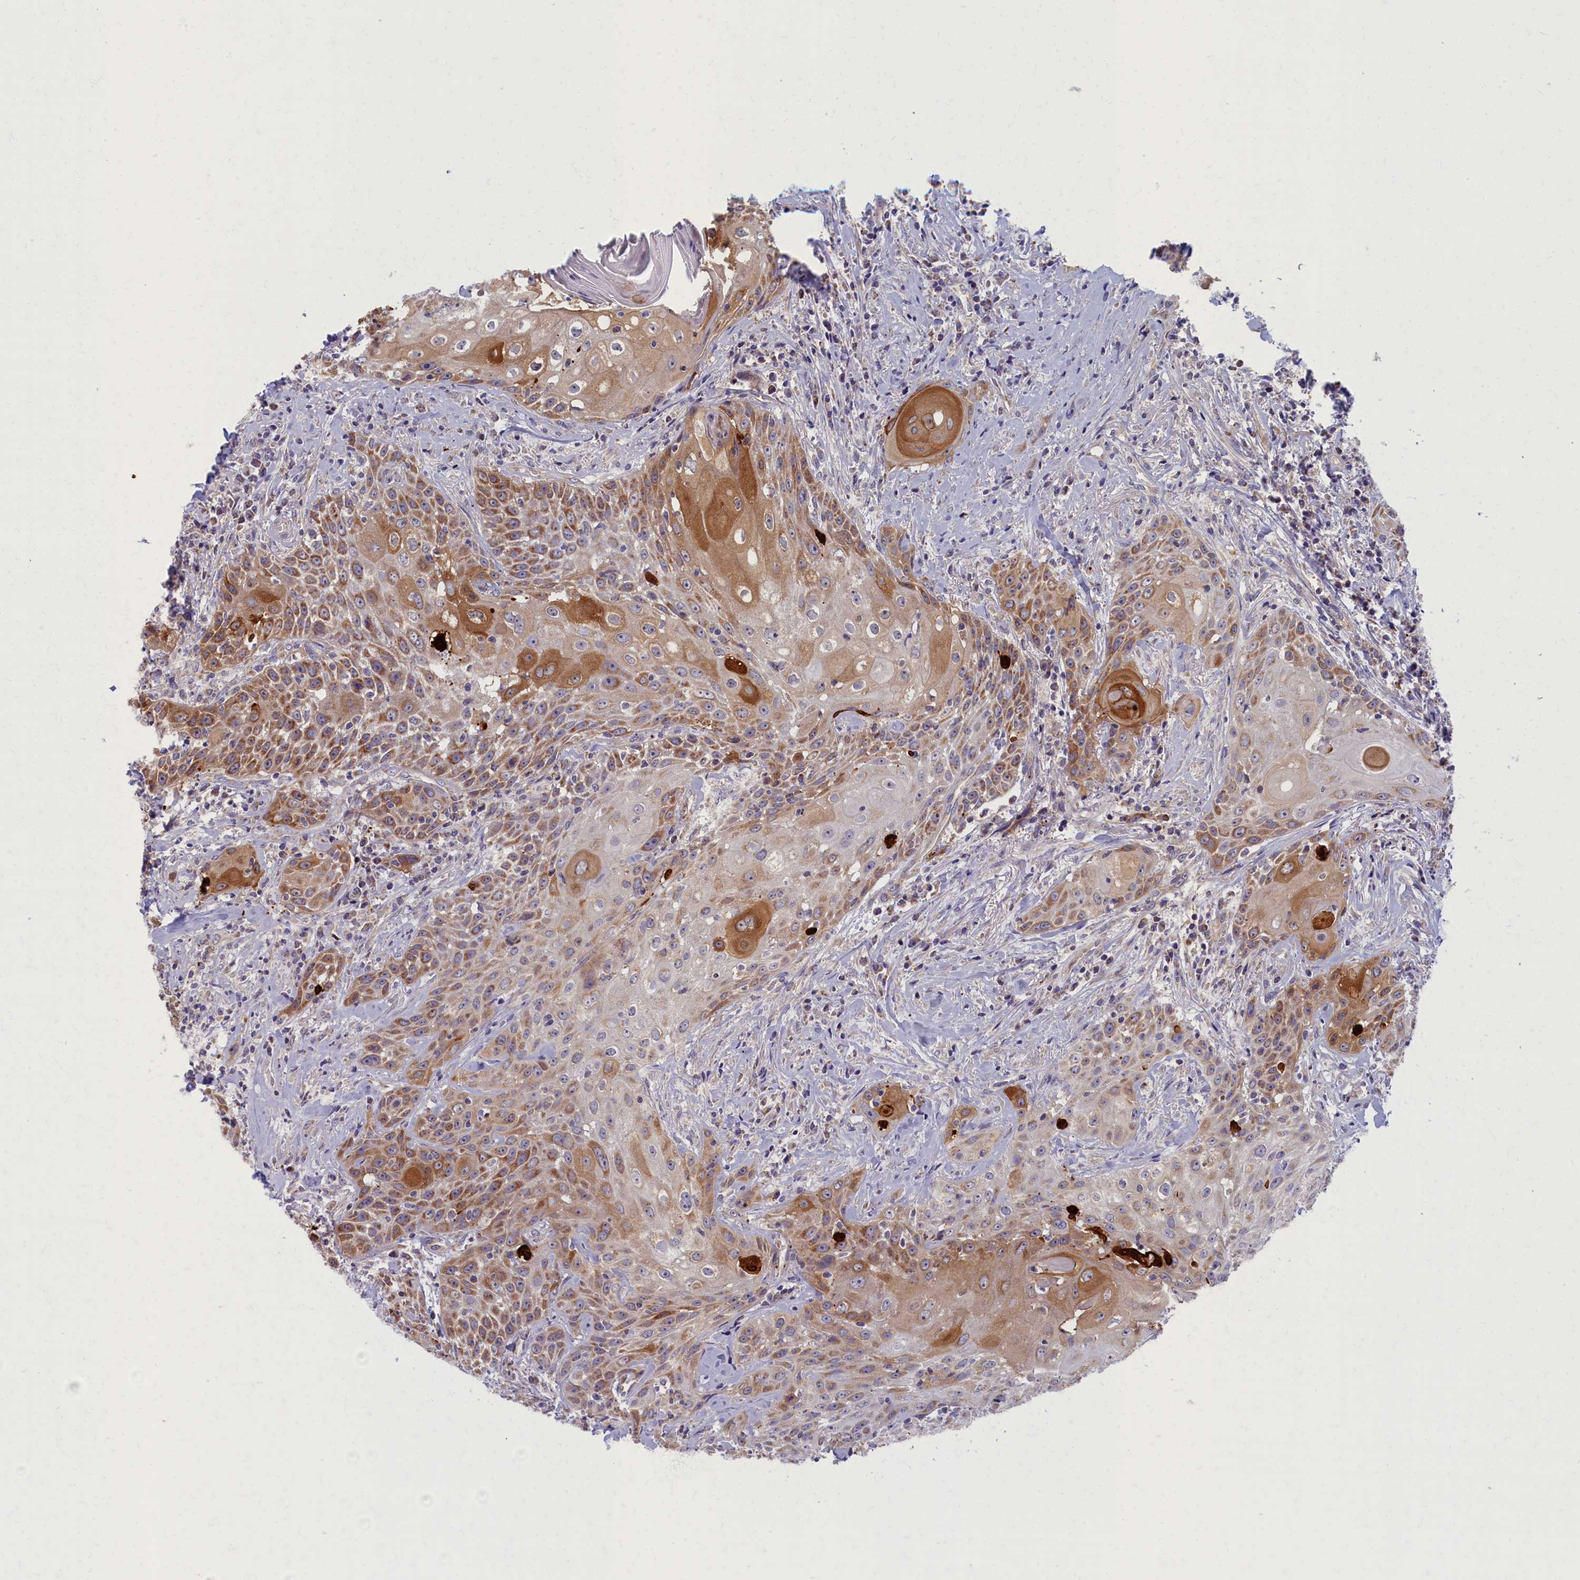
{"staining": {"intensity": "moderate", "quantity": ">75%", "location": "cytoplasmic/membranous"}, "tissue": "head and neck cancer", "cell_type": "Tumor cells", "image_type": "cancer", "snomed": [{"axis": "morphology", "description": "Squamous cell carcinoma, NOS"}, {"axis": "topography", "description": "Oral tissue"}, {"axis": "topography", "description": "Head-Neck"}], "caption": "Brown immunohistochemical staining in human head and neck cancer shows moderate cytoplasmic/membranous expression in about >75% of tumor cells.", "gene": "MRPS25", "patient": {"sex": "female", "age": 82}}